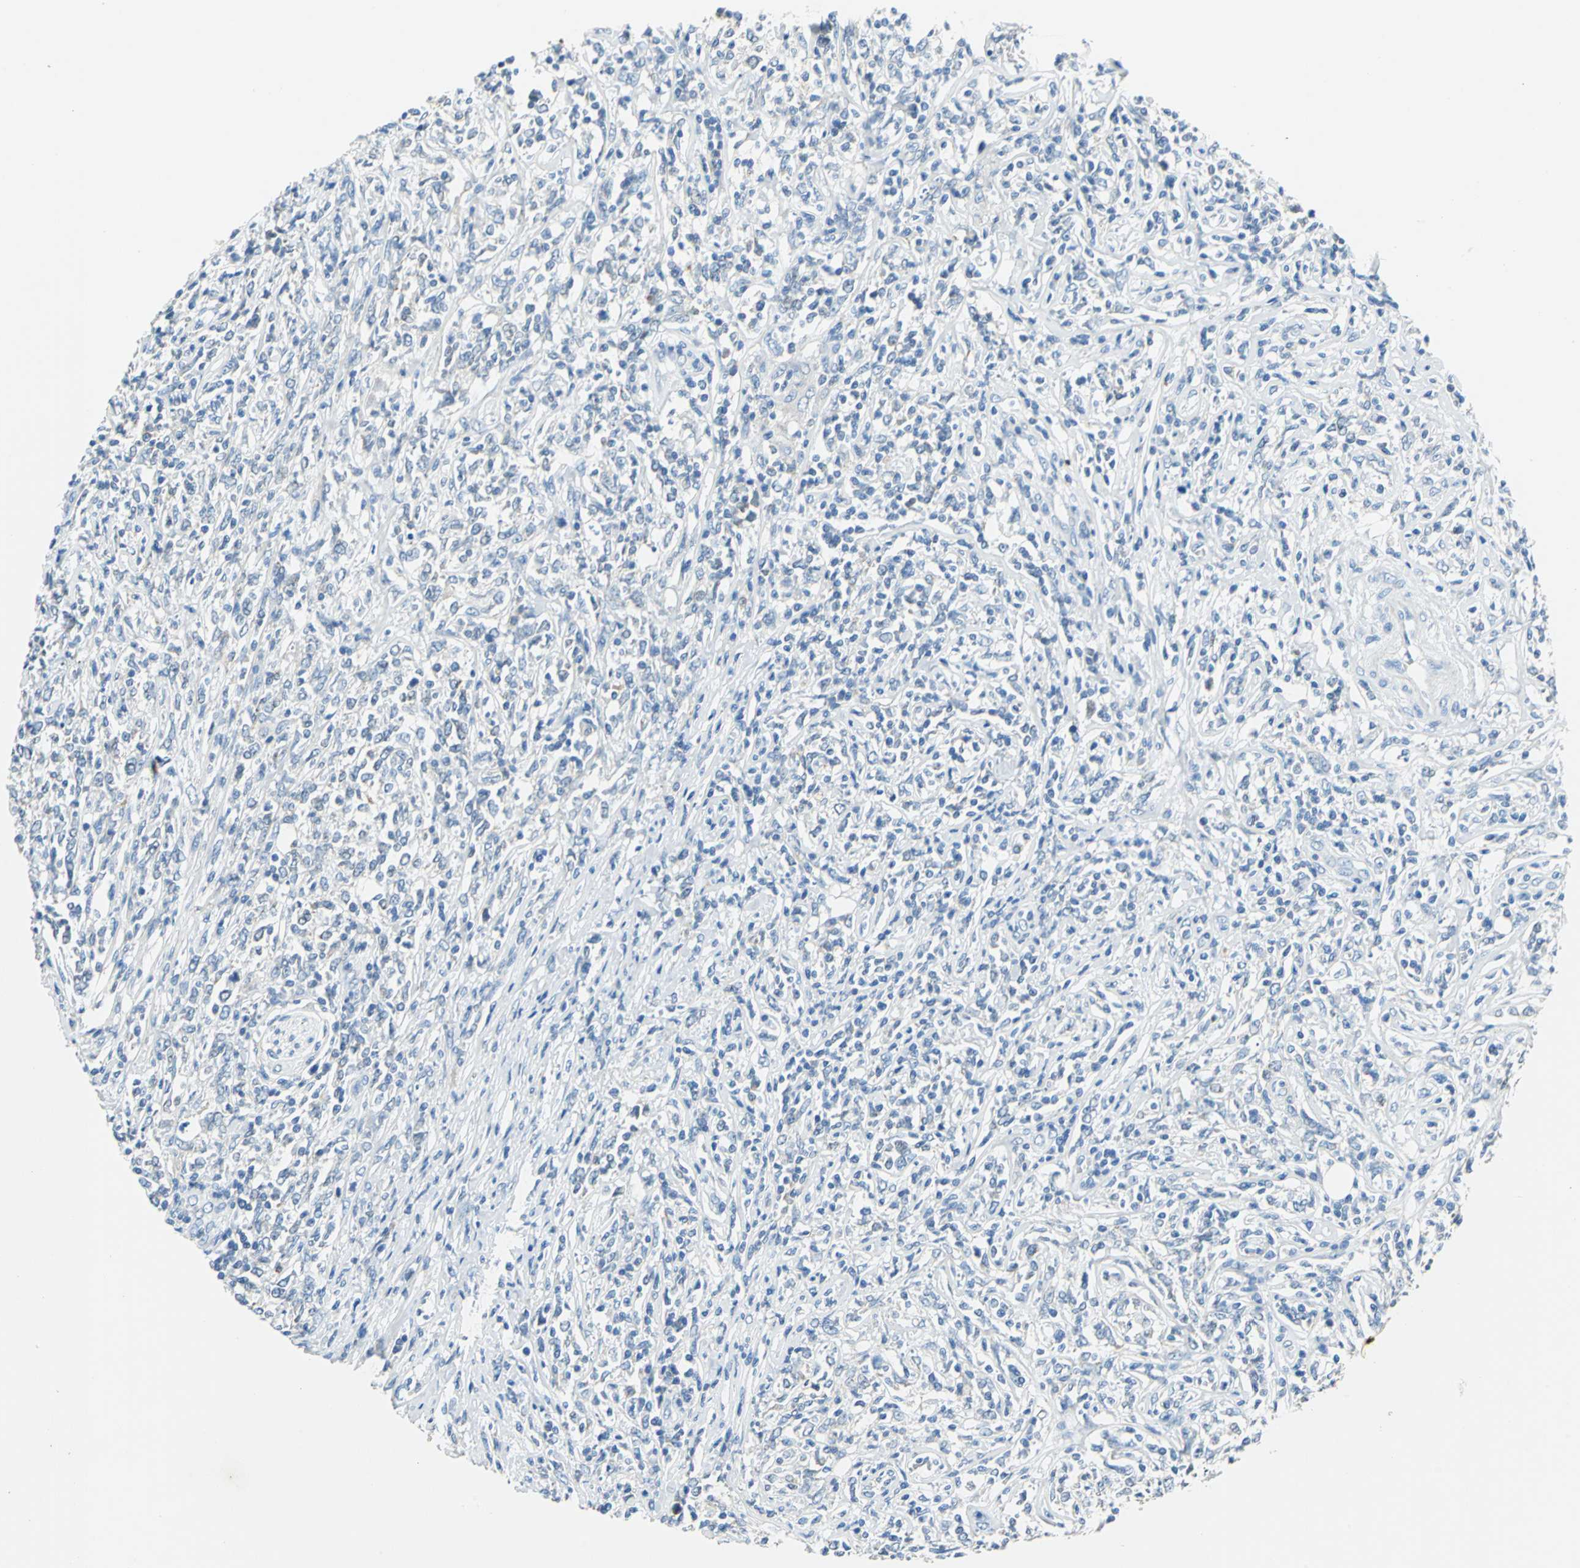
{"staining": {"intensity": "negative", "quantity": "none", "location": "none"}, "tissue": "lymphoma", "cell_type": "Tumor cells", "image_type": "cancer", "snomed": [{"axis": "morphology", "description": "Malignant lymphoma, non-Hodgkin's type, High grade"}, {"axis": "topography", "description": "Lymph node"}], "caption": "Tumor cells show no significant staining in high-grade malignant lymphoma, non-Hodgkin's type.", "gene": "TEX264", "patient": {"sex": "female", "age": 84}}